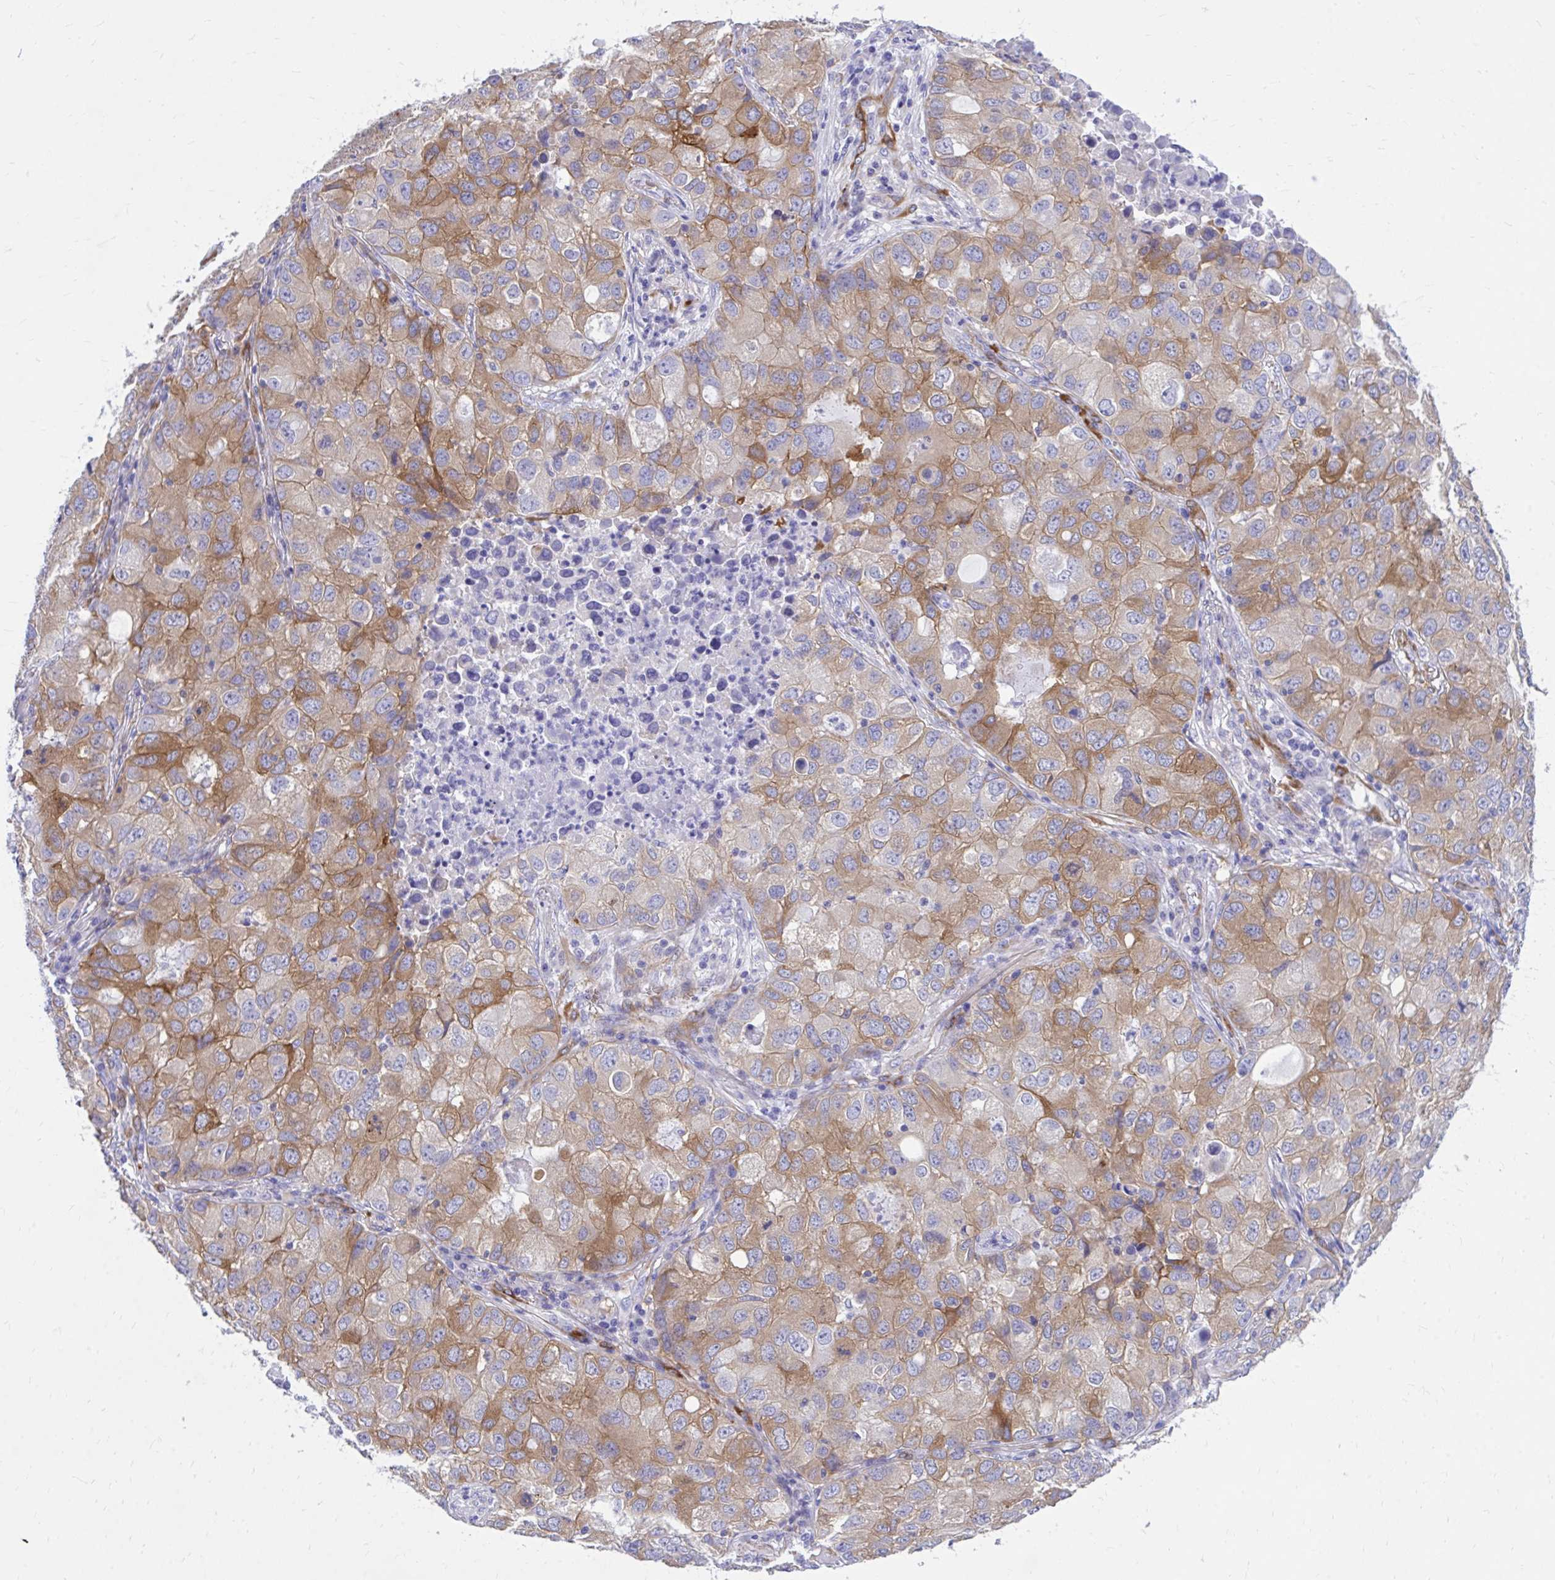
{"staining": {"intensity": "moderate", "quantity": ">75%", "location": "cytoplasmic/membranous"}, "tissue": "lung cancer", "cell_type": "Tumor cells", "image_type": "cancer", "snomed": [{"axis": "morphology", "description": "Normal morphology"}, {"axis": "morphology", "description": "Adenocarcinoma, NOS"}, {"axis": "topography", "description": "Lymph node"}, {"axis": "topography", "description": "Lung"}], "caption": "Immunohistochemistry photomicrograph of neoplastic tissue: human lung cancer (adenocarcinoma) stained using immunohistochemistry displays medium levels of moderate protein expression localized specifically in the cytoplasmic/membranous of tumor cells, appearing as a cytoplasmic/membranous brown color.", "gene": "EPB41L1", "patient": {"sex": "female", "age": 51}}